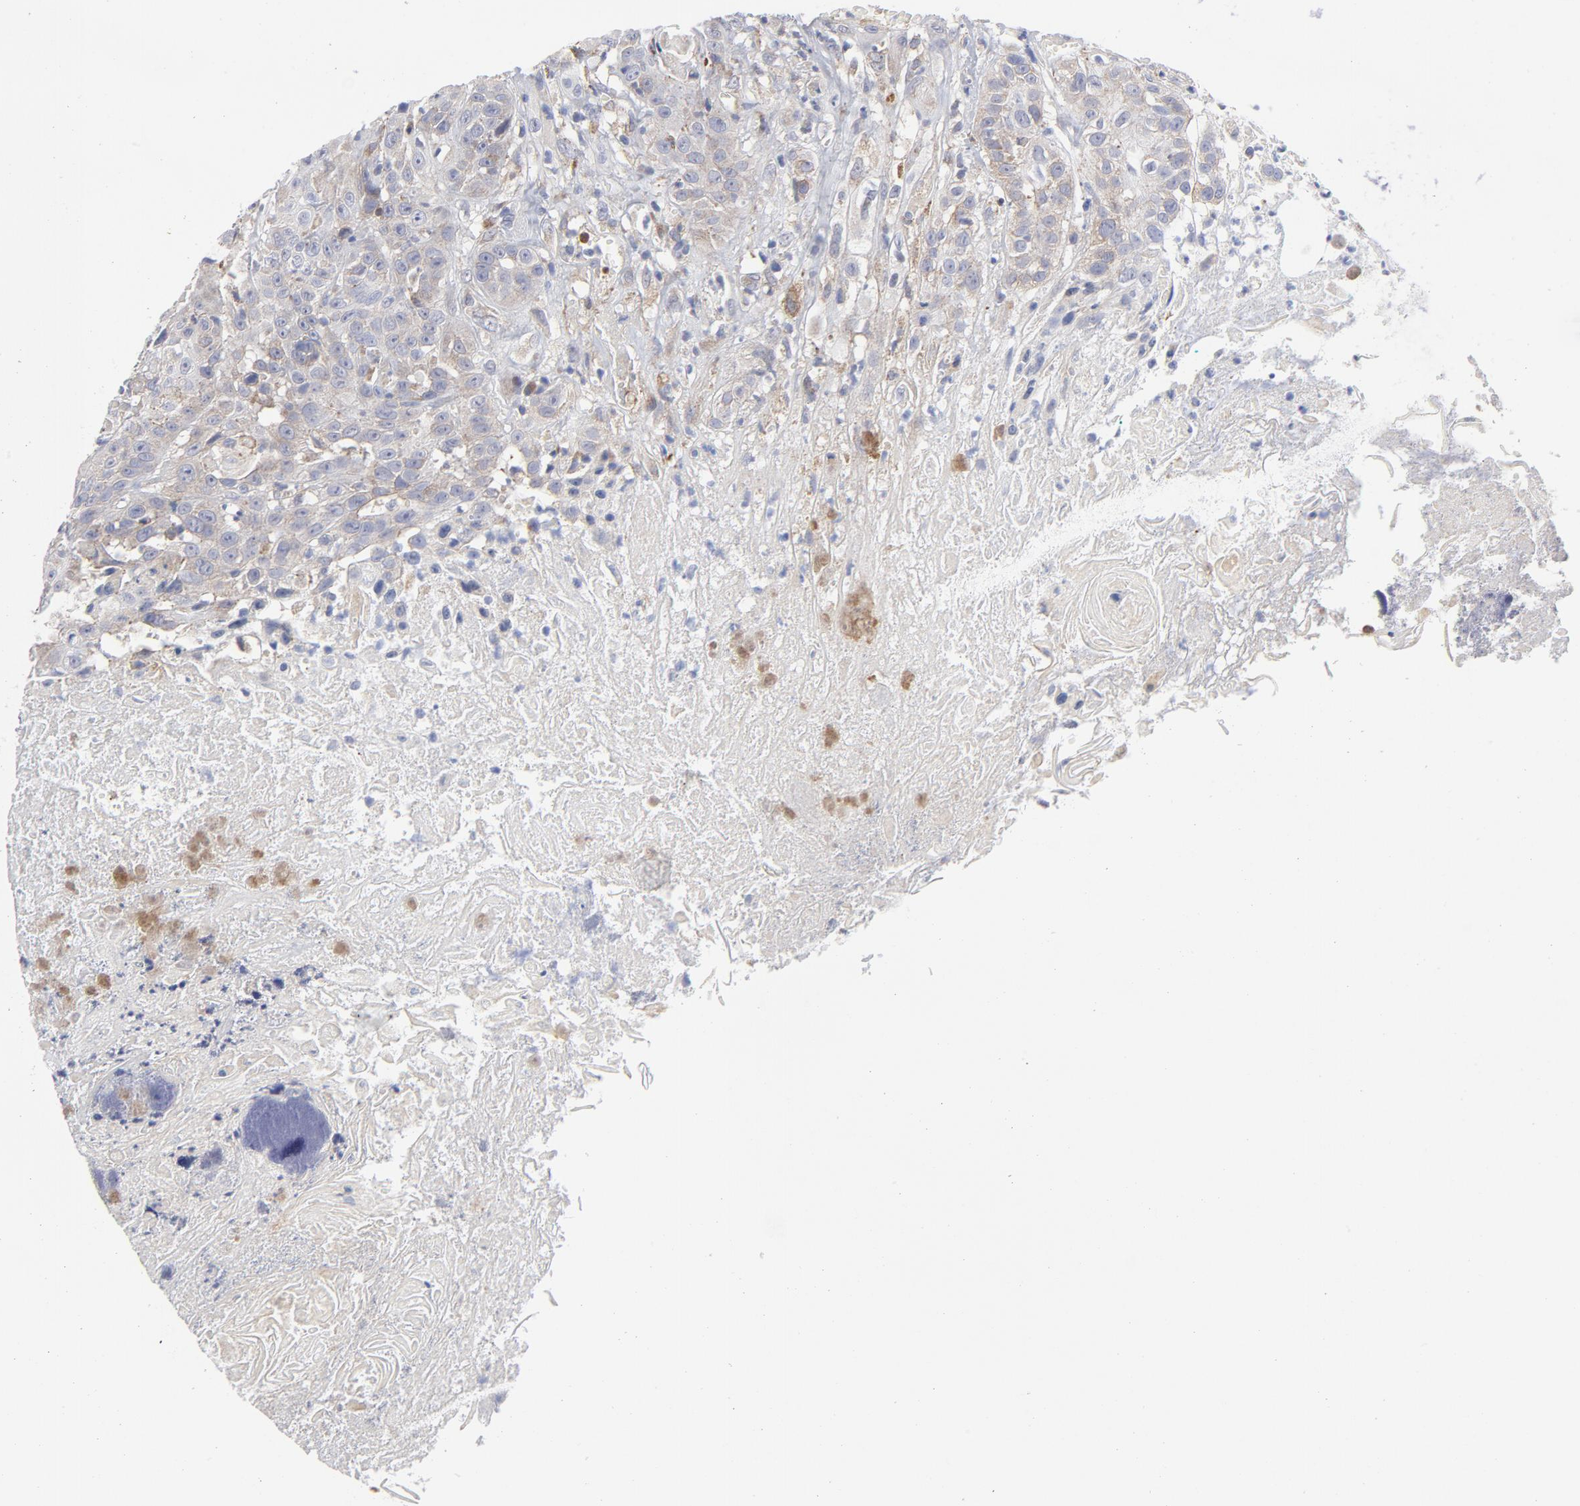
{"staining": {"intensity": "weak", "quantity": "<25%", "location": "cytoplasmic/membranous"}, "tissue": "head and neck cancer", "cell_type": "Tumor cells", "image_type": "cancer", "snomed": [{"axis": "morphology", "description": "Squamous cell carcinoma, NOS"}, {"axis": "topography", "description": "Head-Neck"}], "caption": "Head and neck cancer (squamous cell carcinoma) stained for a protein using immunohistochemistry reveals no staining tumor cells.", "gene": "RAPGEF3", "patient": {"sex": "female", "age": 84}}